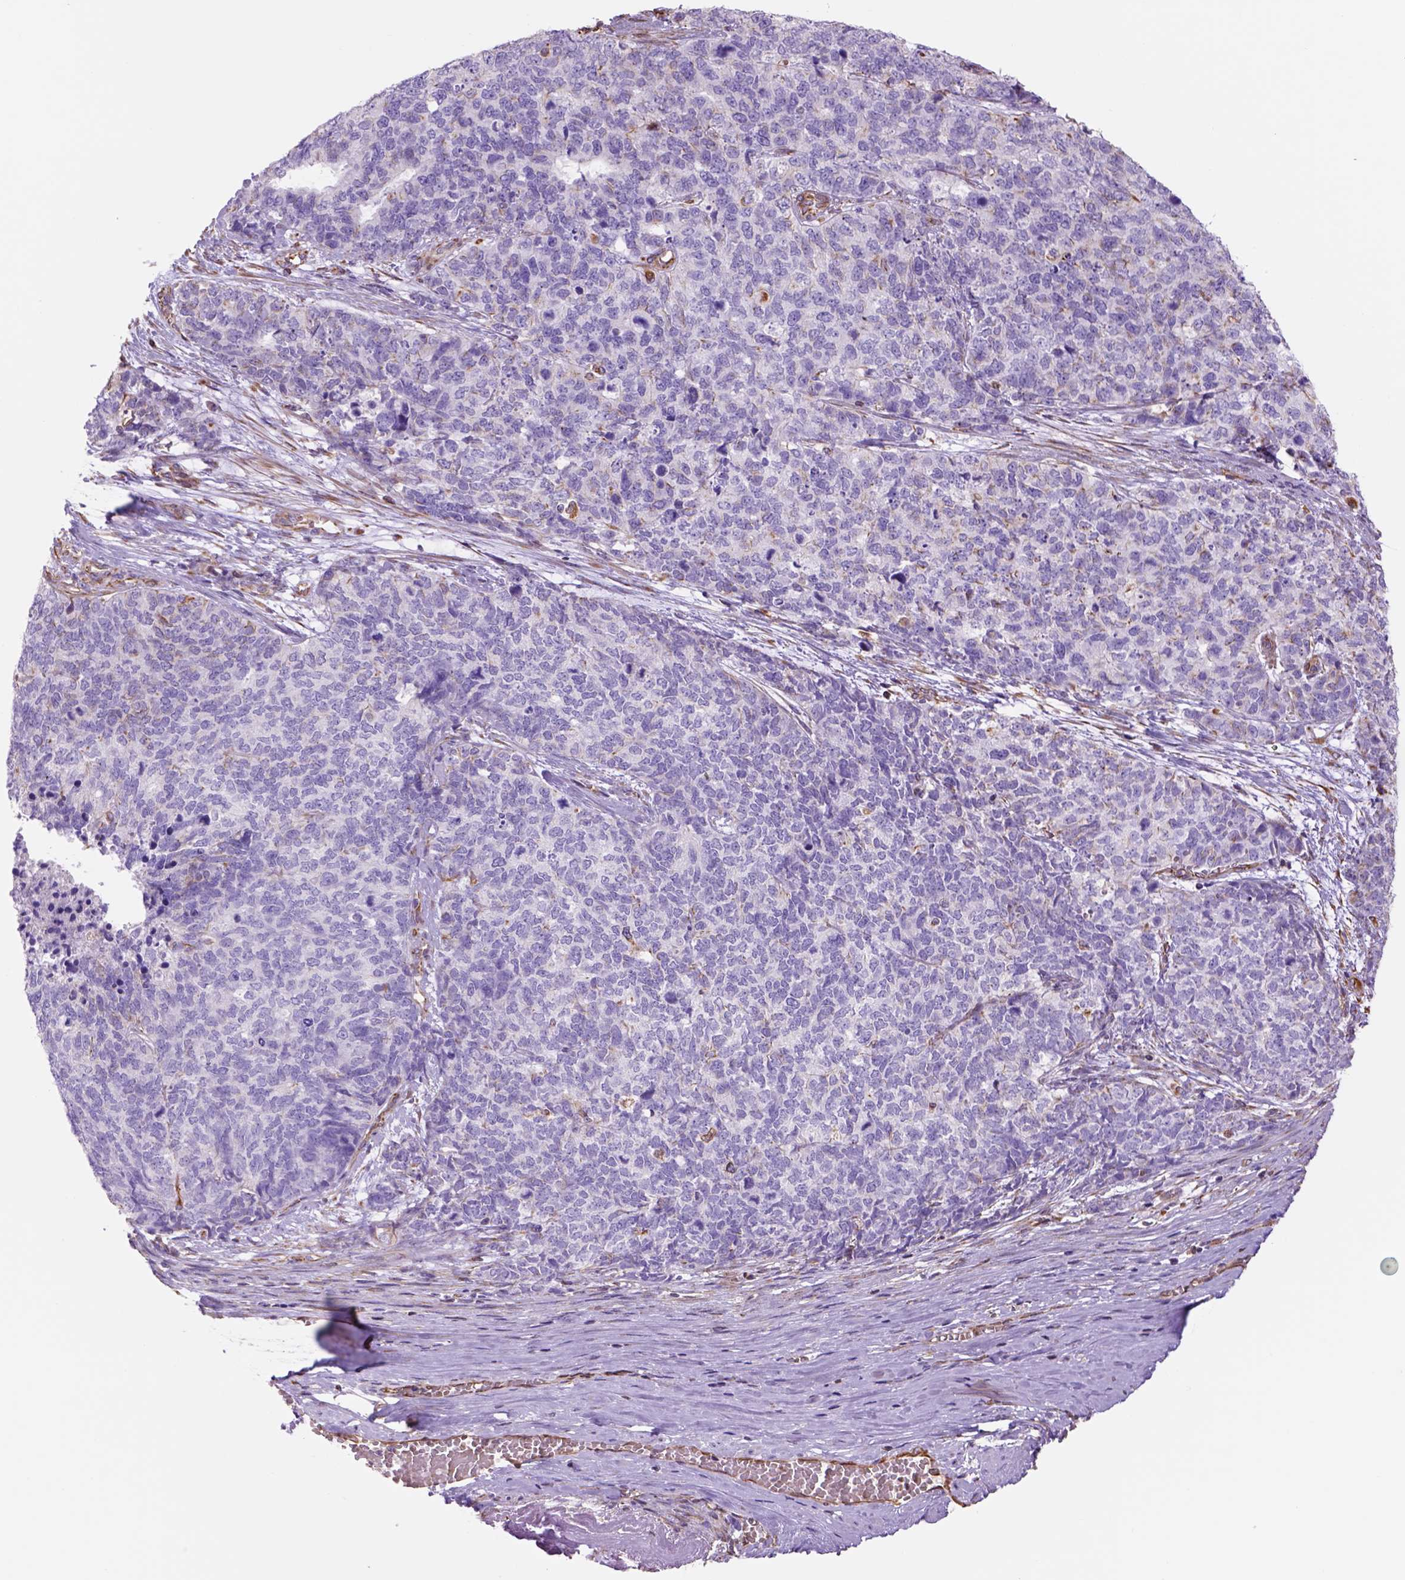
{"staining": {"intensity": "negative", "quantity": "none", "location": "none"}, "tissue": "cervical cancer", "cell_type": "Tumor cells", "image_type": "cancer", "snomed": [{"axis": "morphology", "description": "Squamous cell carcinoma, NOS"}, {"axis": "topography", "description": "Cervix"}], "caption": "Immunohistochemistry of squamous cell carcinoma (cervical) shows no expression in tumor cells.", "gene": "ZZZ3", "patient": {"sex": "female", "age": 63}}